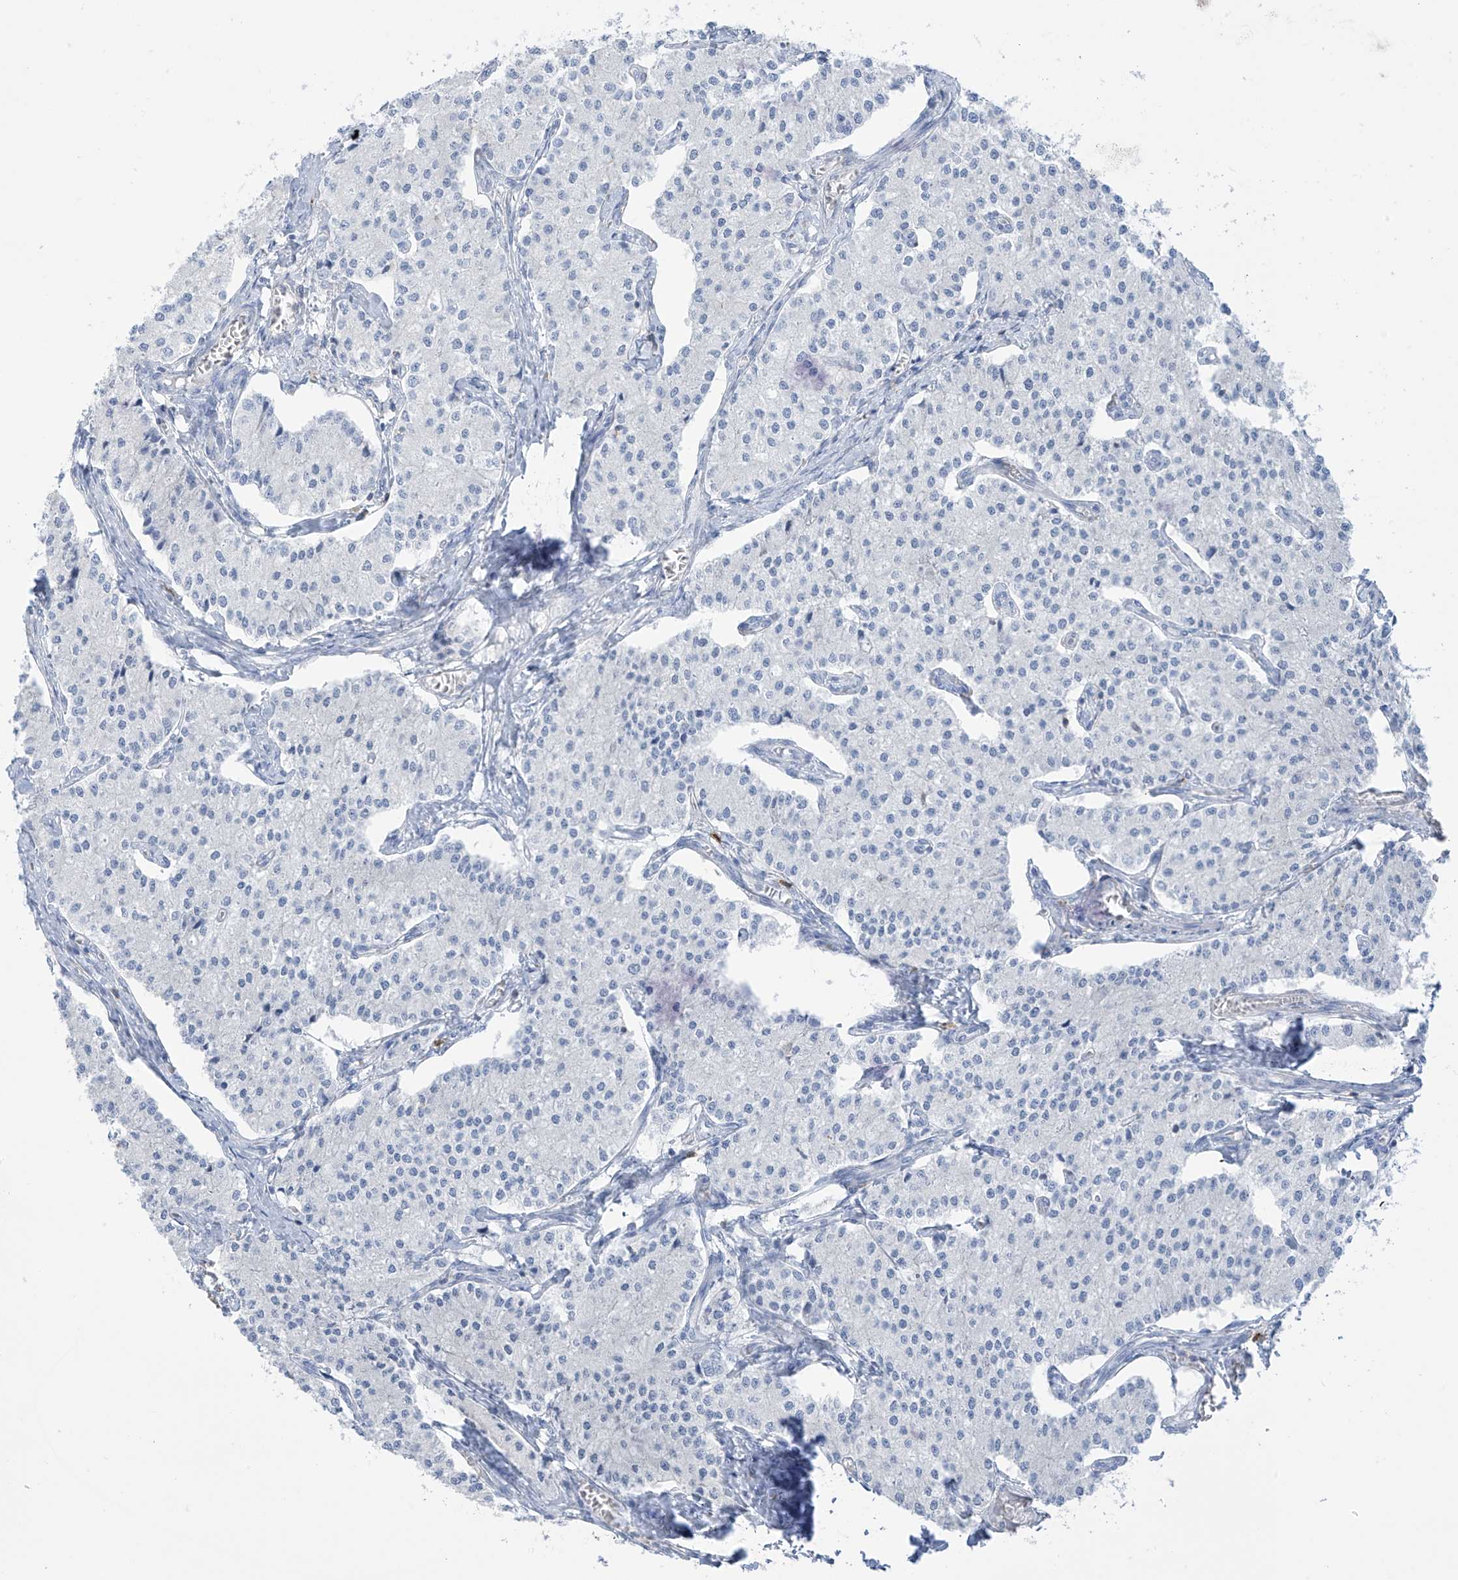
{"staining": {"intensity": "negative", "quantity": "none", "location": "none"}, "tissue": "carcinoid", "cell_type": "Tumor cells", "image_type": "cancer", "snomed": [{"axis": "morphology", "description": "Carcinoid, malignant, NOS"}, {"axis": "topography", "description": "Colon"}], "caption": "Immunohistochemistry micrograph of neoplastic tissue: human carcinoid stained with DAB reveals no significant protein expression in tumor cells.", "gene": "TRMT2B", "patient": {"sex": "female", "age": 52}}